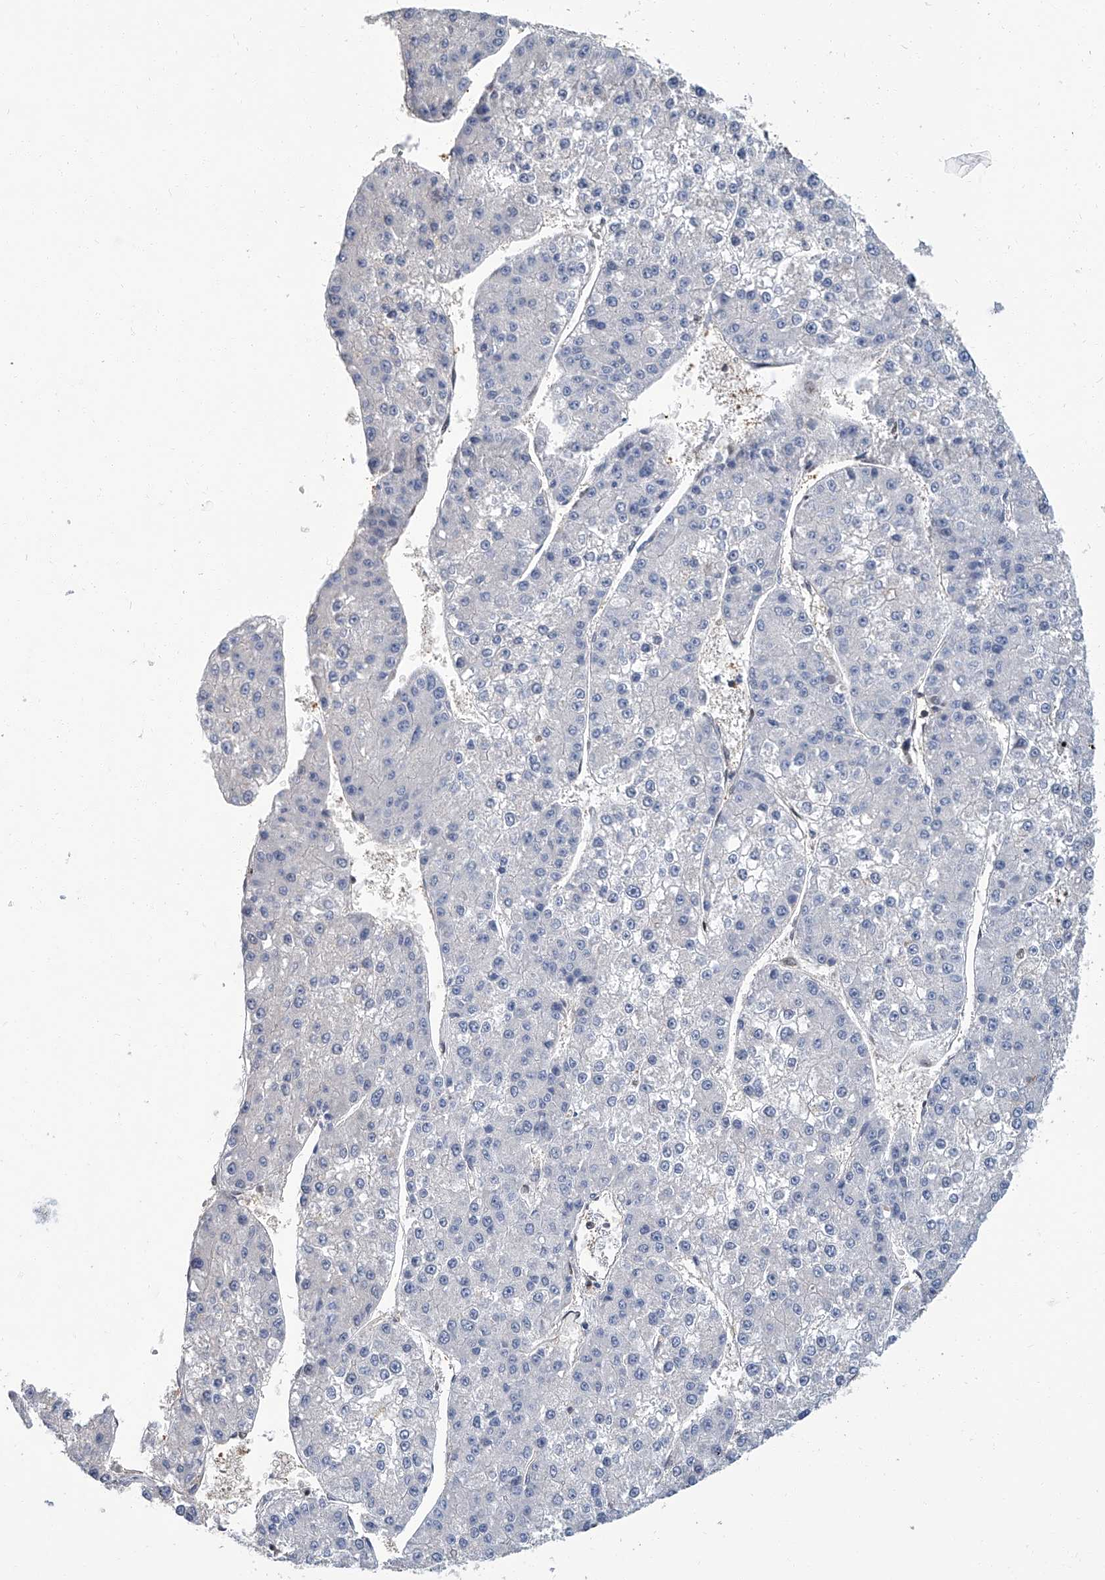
{"staining": {"intensity": "negative", "quantity": "none", "location": "none"}, "tissue": "liver cancer", "cell_type": "Tumor cells", "image_type": "cancer", "snomed": [{"axis": "morphology", "description": "Carcinoma, Hepatocellular, NOS"}, {"axis": "topography", "description": "Liver"}], "caption": "Micrograph shows no protein staining in tumor cells of liver hepatocellular carcinoma tissue.", "gene": "PSMB10", "patient": {"sex": "female", "age": 73}}